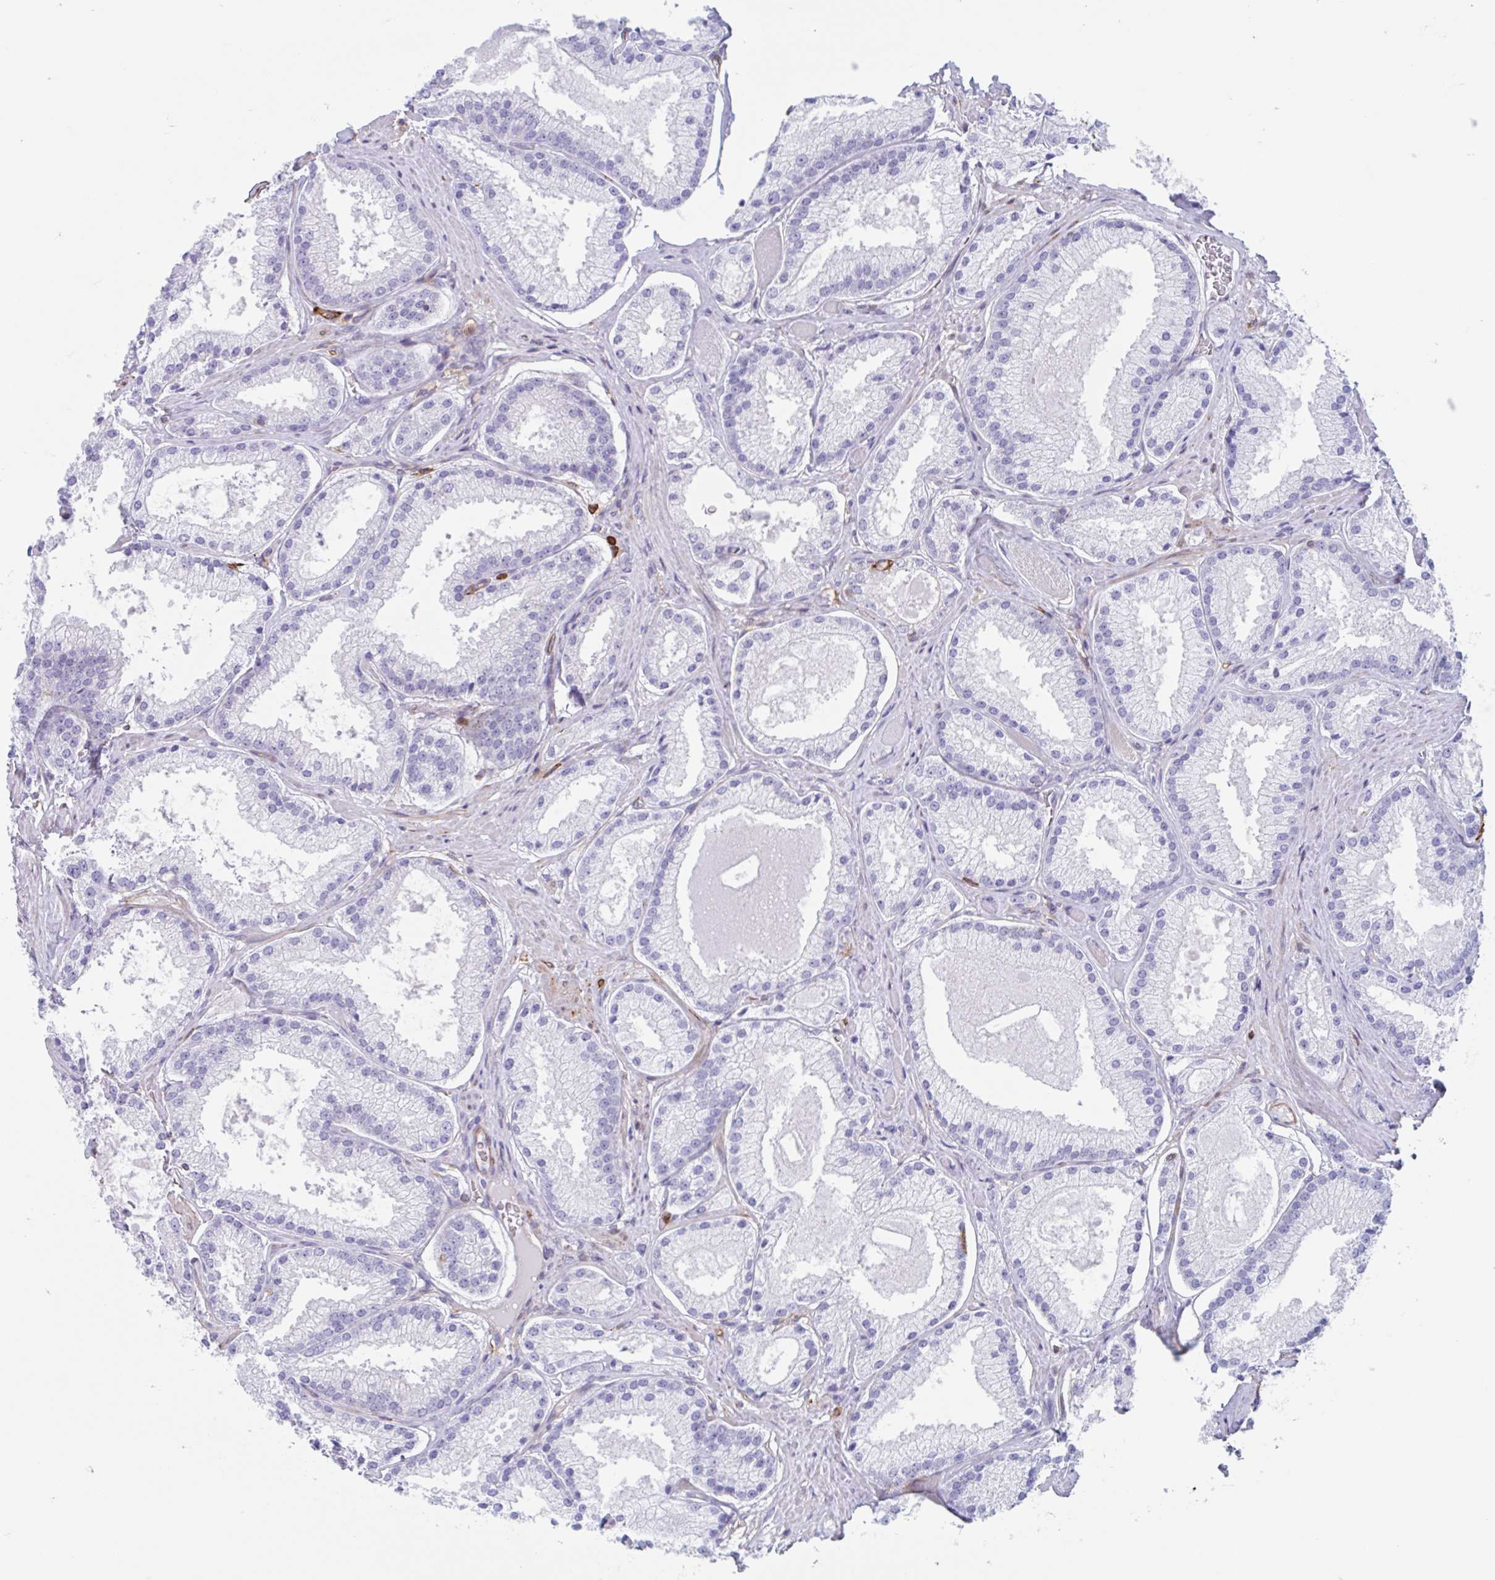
{"staining": {"intensity": "negative", "quantity": "none", "location": "none"}, "tissue": "prostate cancer", "cell_type": "Tumor cells", "image_type": "cancer", "snomed": [{"axis": "morphology", "description": "Adenocarcinoma, High grade"}, {"axis": "topography", "description": "Prostate"}], "caption": "A histopathology image of prostate cancer (adenocarcinoma (high-grade)) stained for a protein demonstrates no brown staining in tumor cells.", "gene": "EFHD1", "patient": {"sex": "male", "age": 68}}